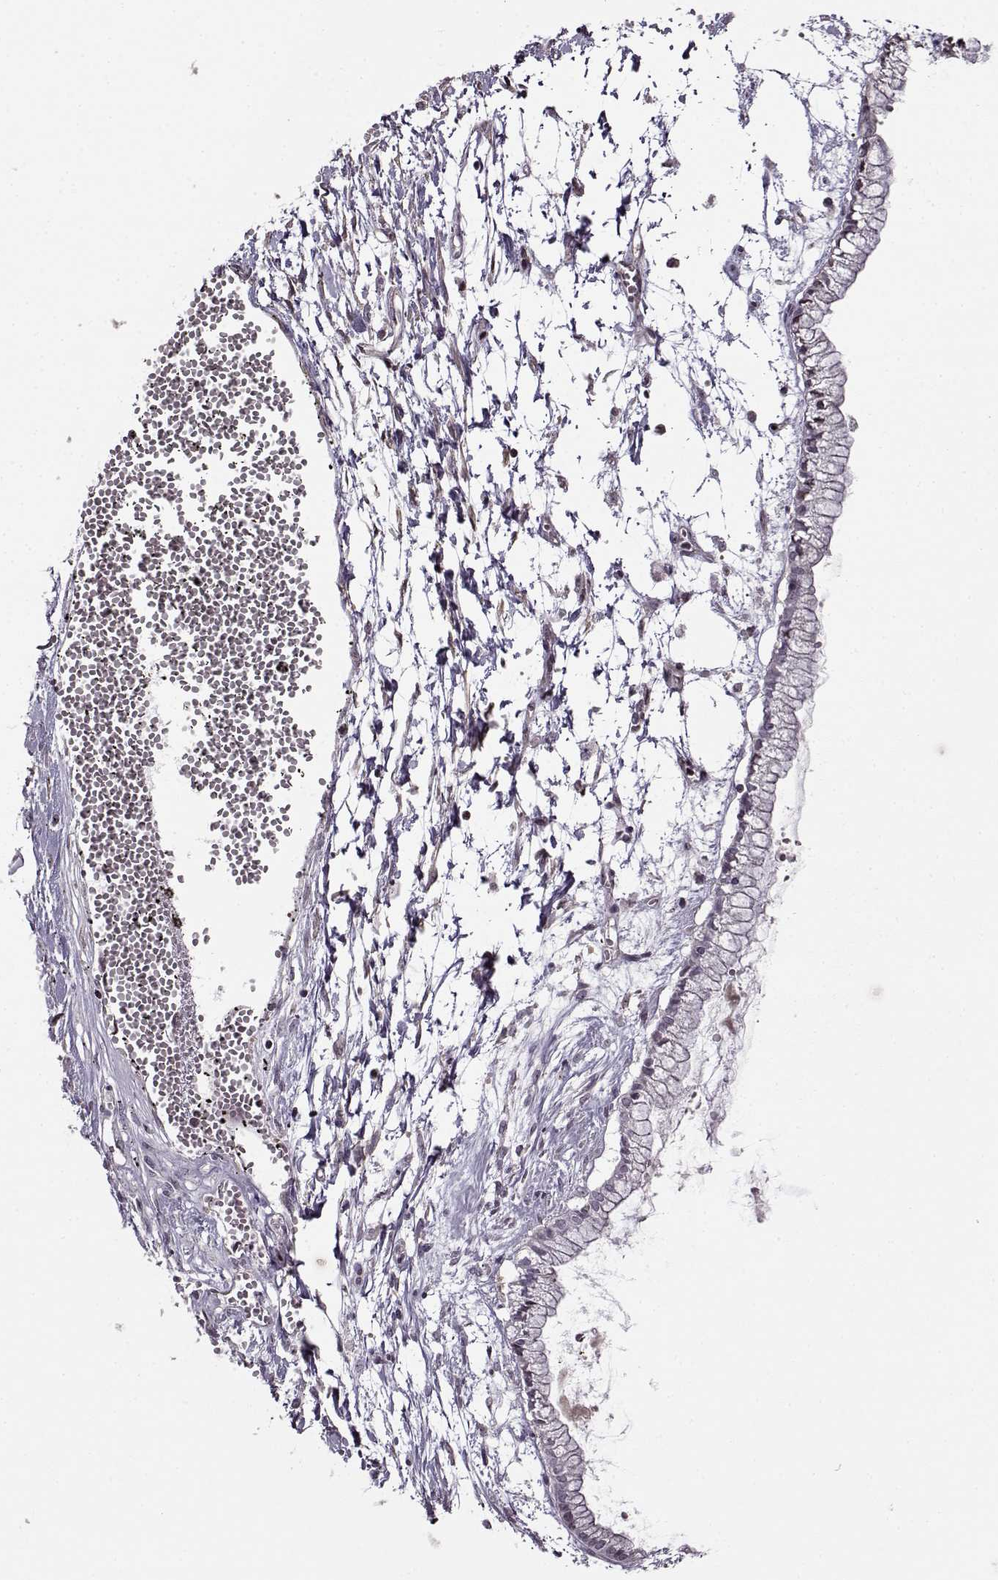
{"staining": {"intensity": "negative", "quantity": "none", "location": "none"}, "tissue": "ovarian cancer", "cell_type": "Tumor cells", "image_type": "cancer", "snomed": [{"axis": "morphology", "description": "Cystadenocarcinoma, mucinous, NOS"}, {"axis": "topography", "description": "Ovary"}], "caption": "The image exhibits no significant expression in tumor cells of ovarian mucinous cystadenocarcinoma.", "gene": "FSHB", "patient": {"sex": "female", "age": 67}}